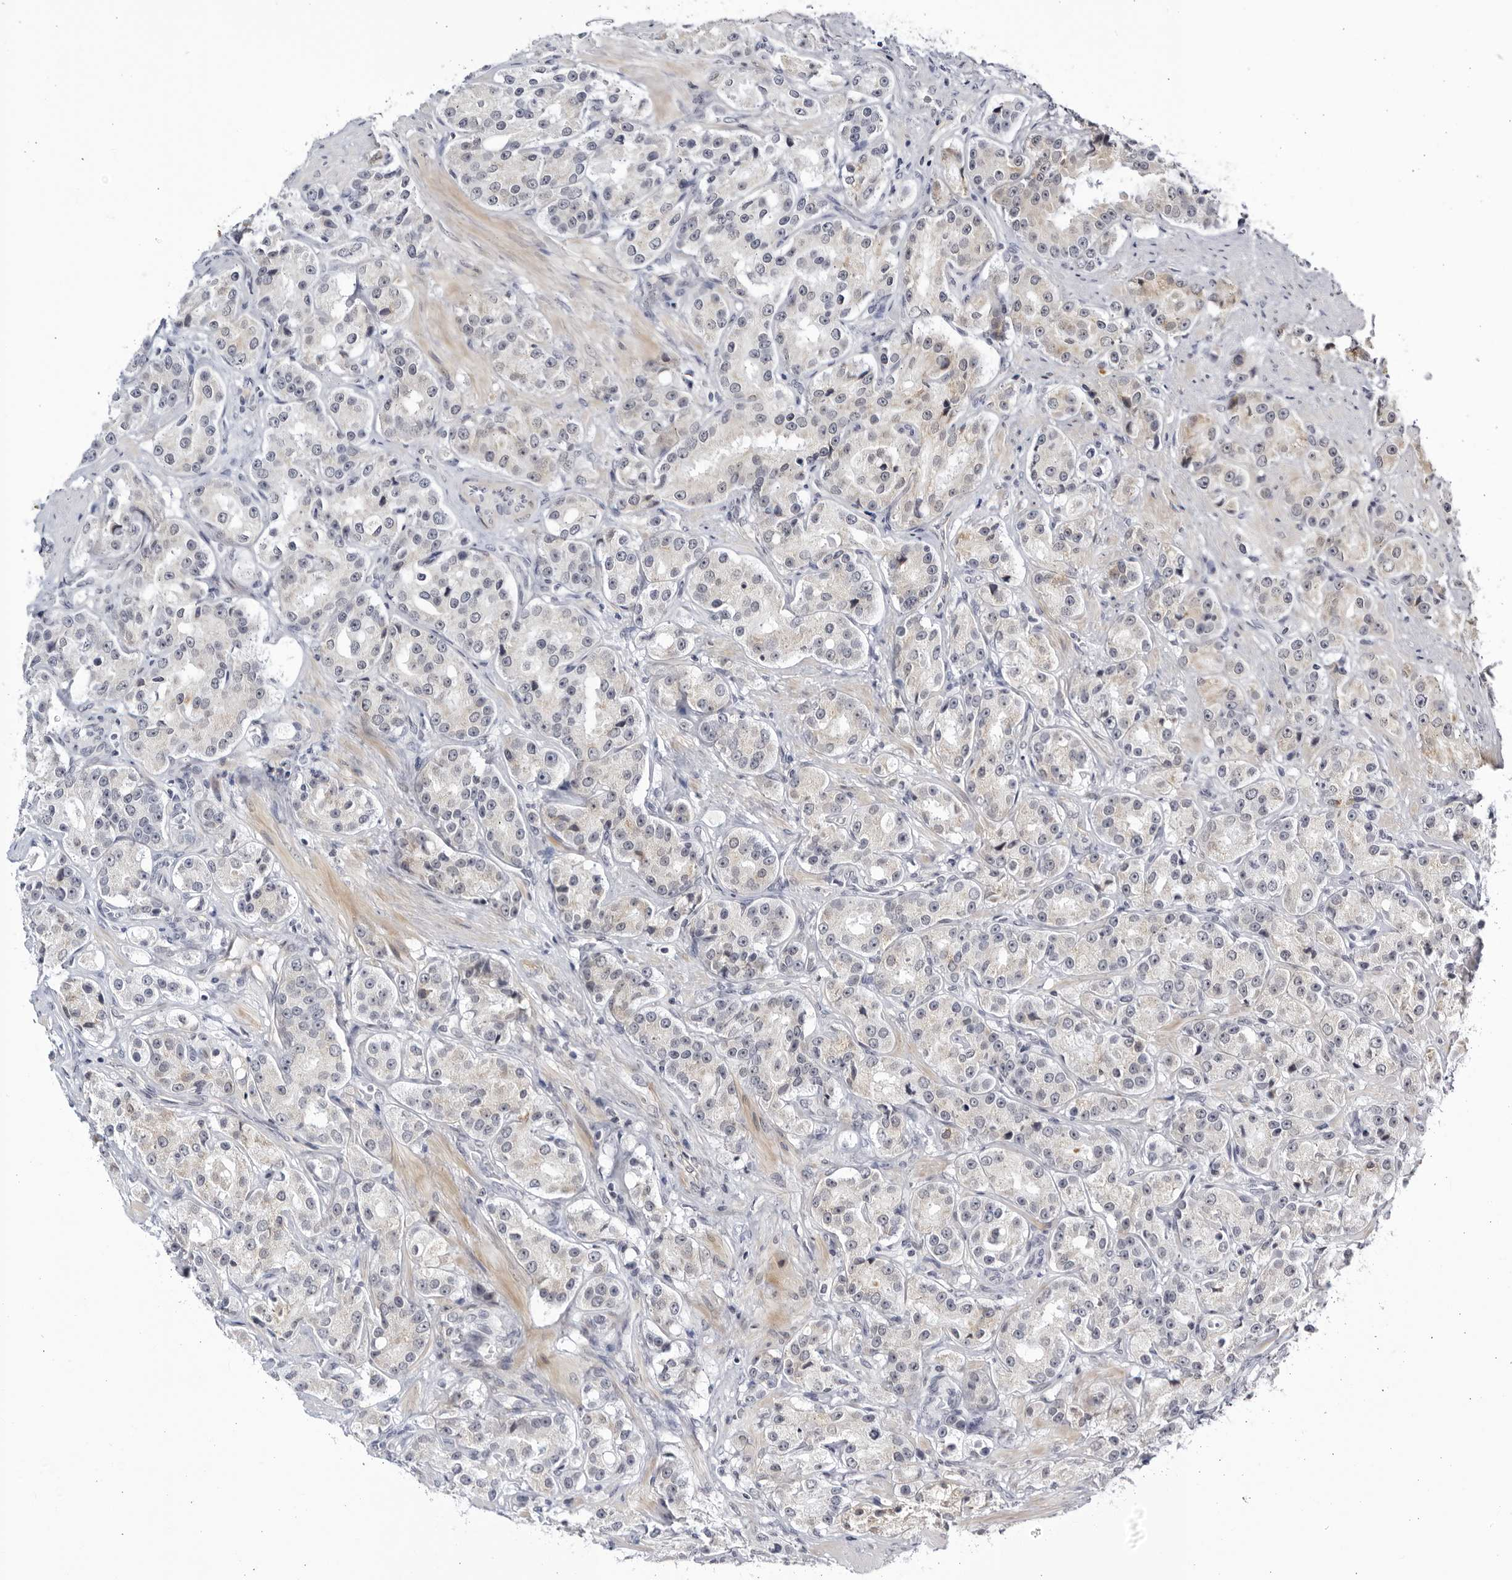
{"staining": {"intensity": "weak", "quantity": "25%-75%", "location": "cytoplasmic/membranous"}, "tissue": "prostate cancer", "cell_type": "Tumor cells", "image_type": "cancer", "snomed": [{"axis": "morphology", "description": "Adenocarcinoma, High grade"}, {"axis": "topography", "description": "Prostate"}], "caption": "Immunohistochemistry (IHC) histopathology image of neoplastic tissue: human prostate cancer (adenocarcinoma (high-grade)) stained using immunohistochemistry demonstrates low levels of weak protein expression localized specifically in the cytoplasmic/membranous of tumor cells, appearing as a cytoplasmic/membranous brown color.", "gene": "CNBD1", "patient": {"sex": "male", "age": 60}}